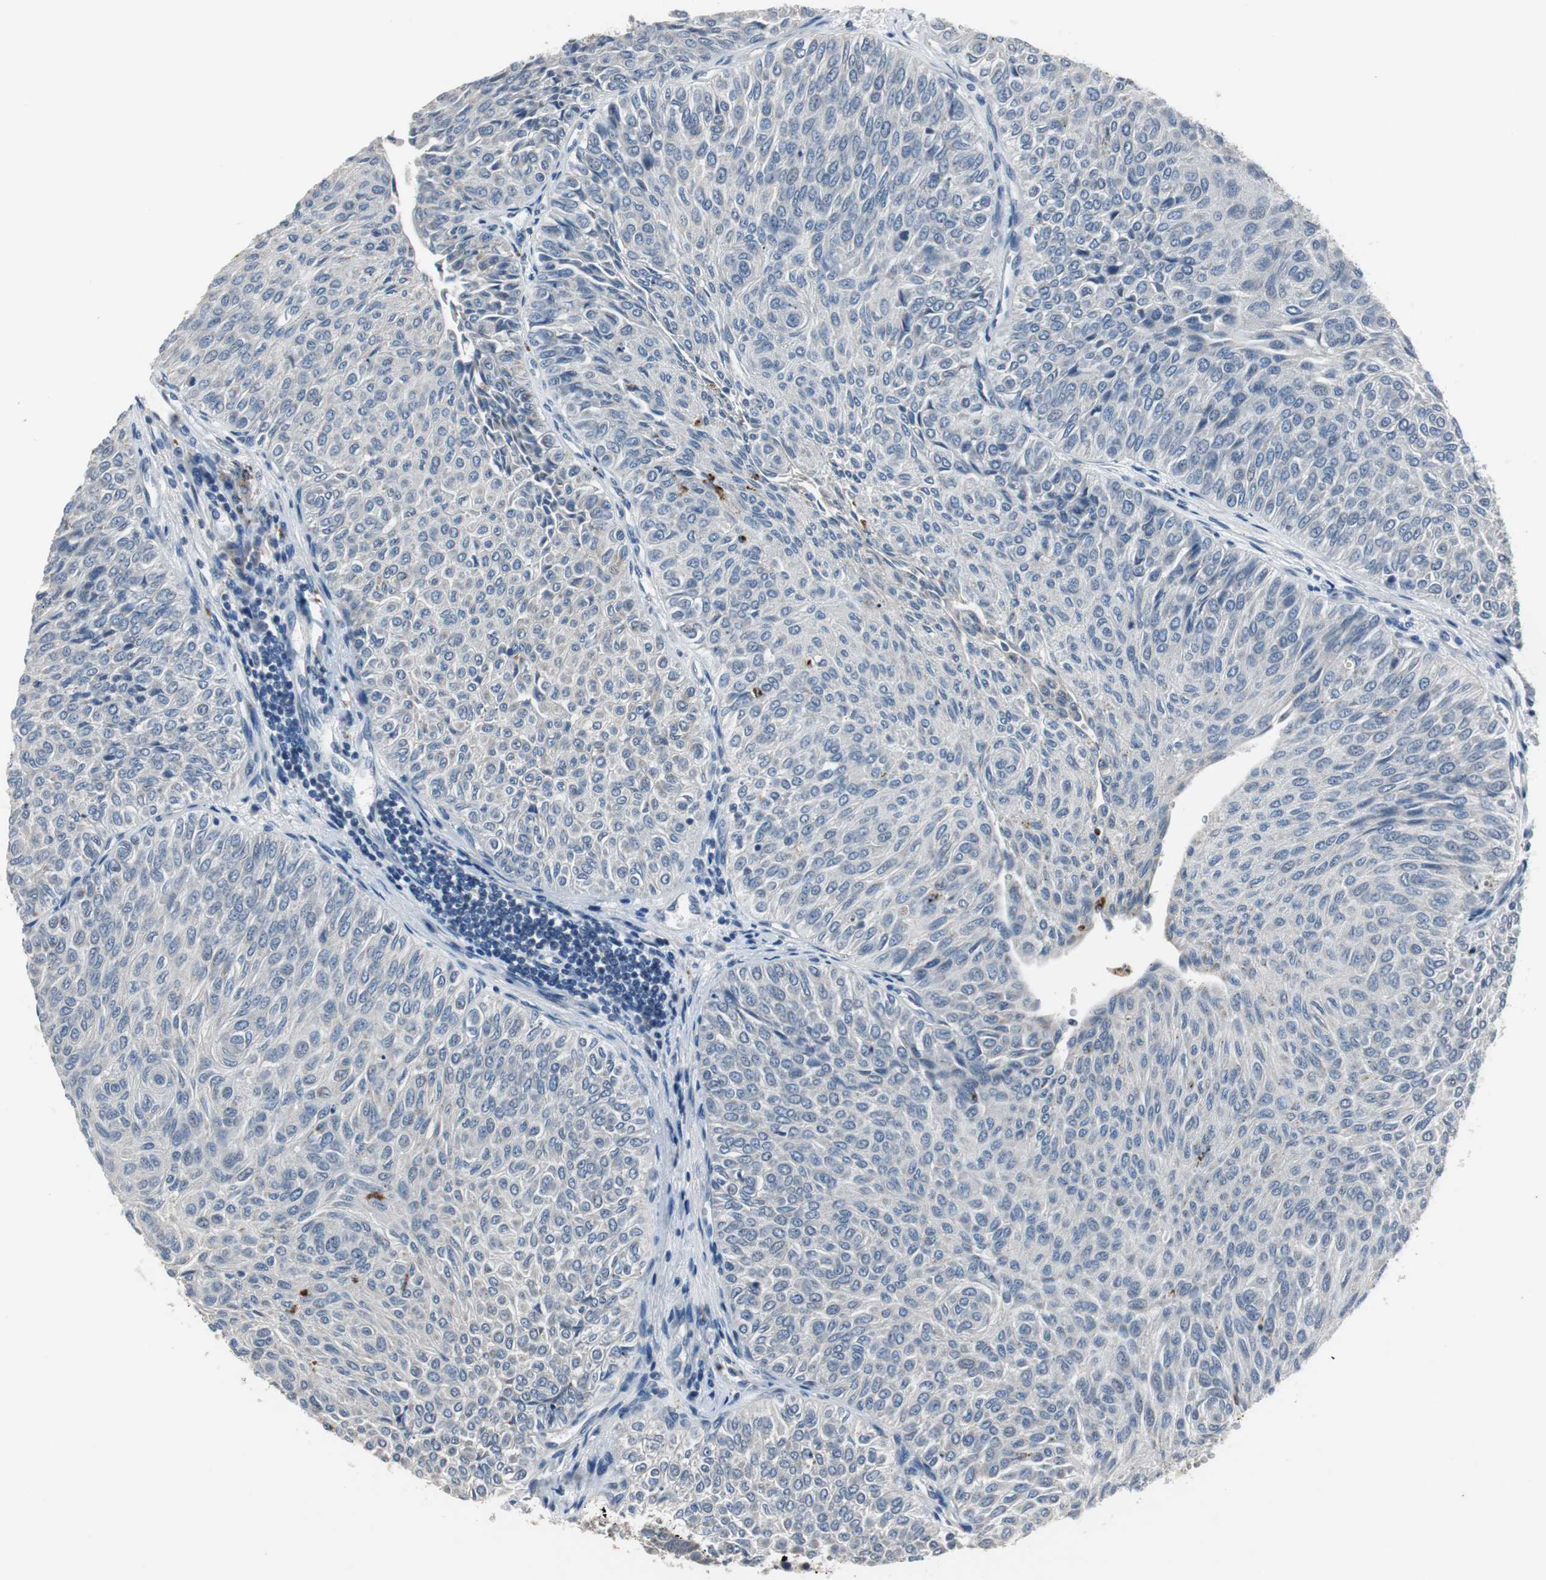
{"staining": {"intensity": "weak", "quantity": "<25%", "location": "cytoplasmic/membranous"}, "tissue": "urothelial cancer", "cell_type": "Tumor cells", "image_type": "cancer", "snomed": [{"axis": "morphology", "description": "Urothelial carcinoma, Low grade"}, {"axis": "topography", "description": "Urinary bladder"}], "caption": "Immunohistochemistry of human low-grade urothelial carcinoma shows no positivity in tumor cells.", "gene": "PCYT1B", "patient": {"sex": "male", "age": 78}}